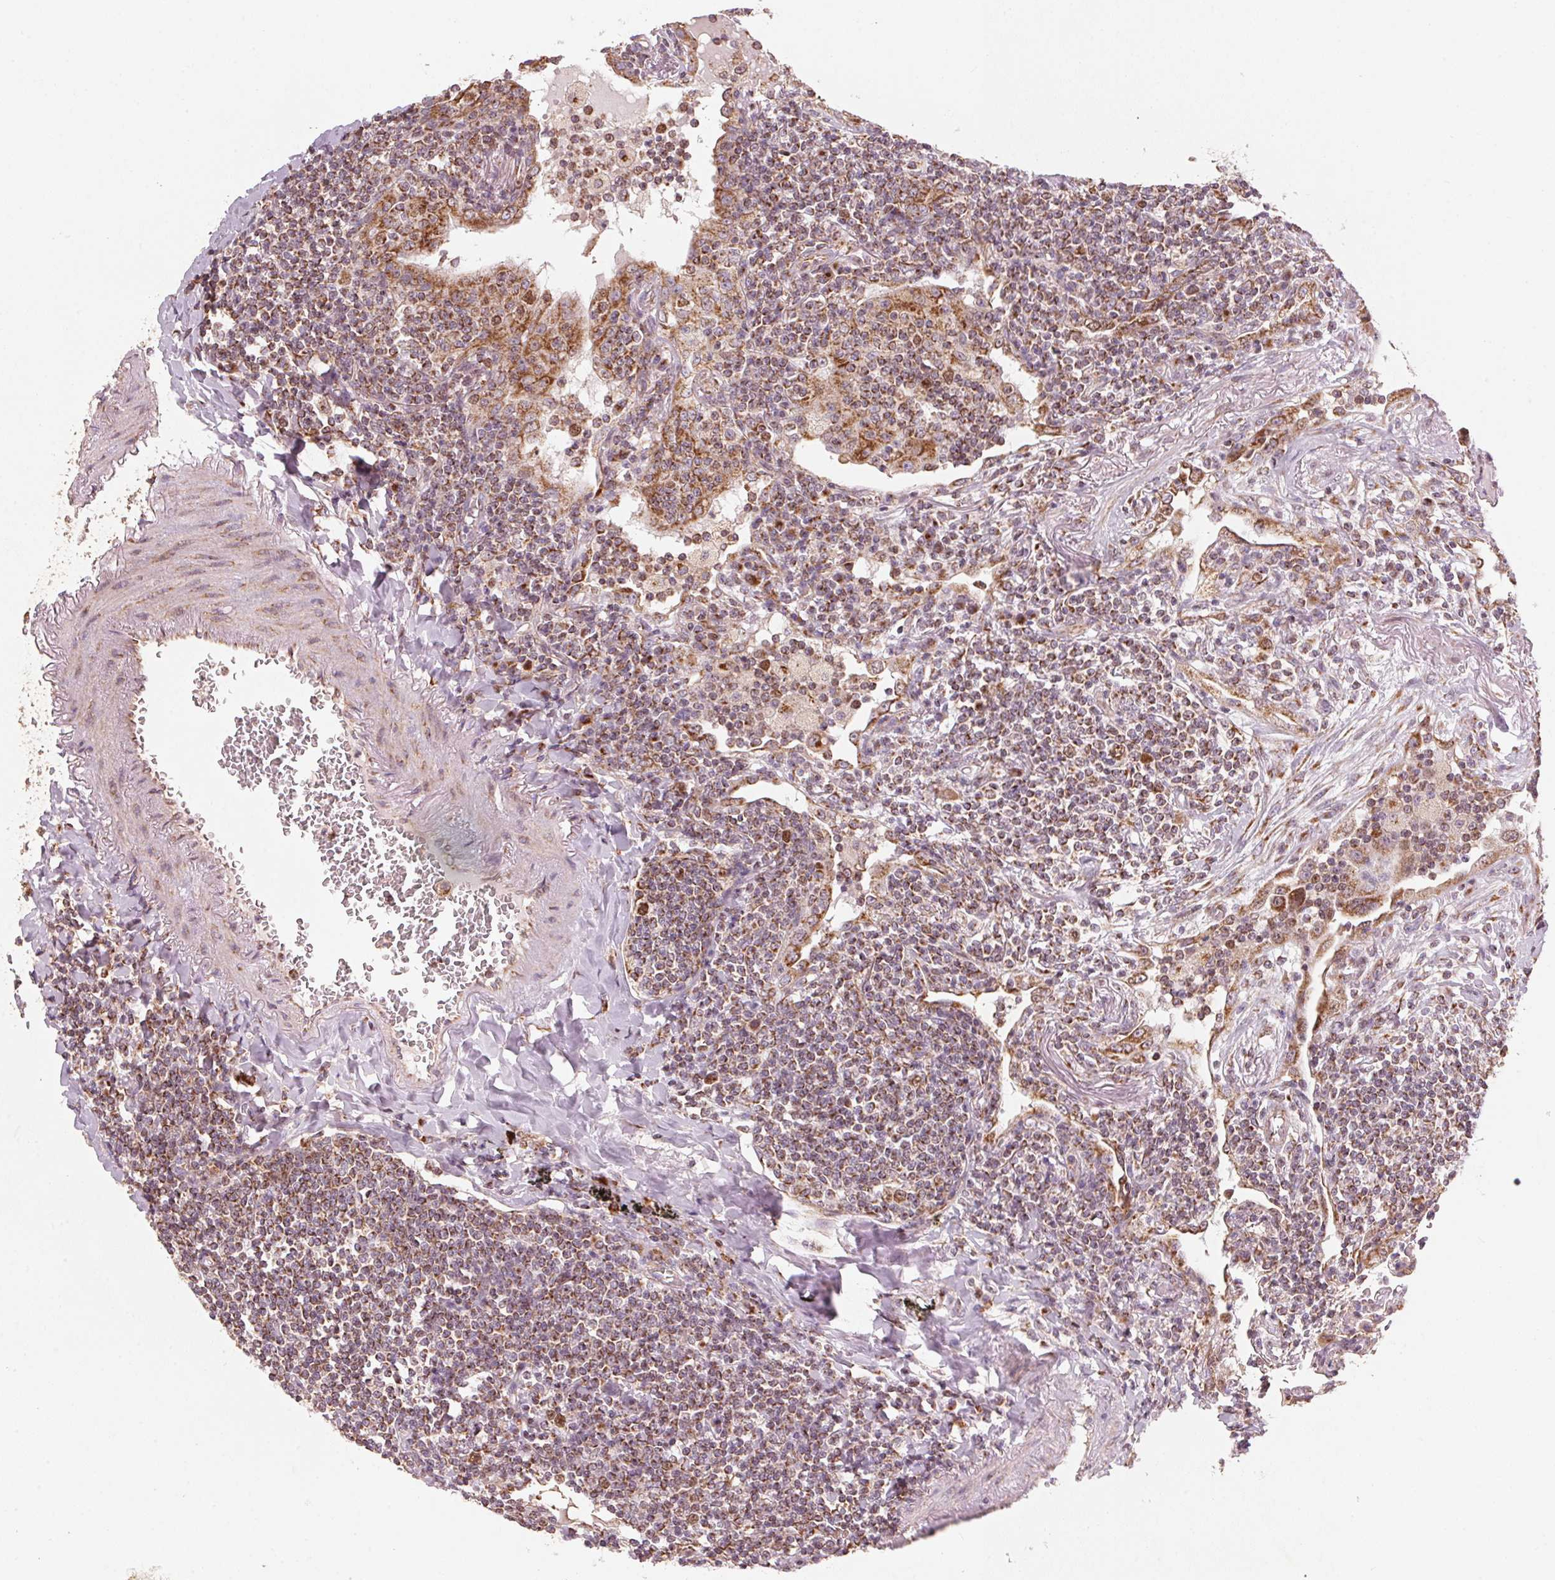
{"staining": {"intensity": "moderate", "quantity": ">75%", "location": "cytoplasmic/membranous"}, "tissue": "lymphoma", "cell_type": "Tumor cells", "image_type": "cancer", "snomed": [{"axis": "morphology", "description": "Malignant lymphoma, non-Hodgkin's type, Low grade"}, {"axis": "topography", "description": "Lung"}], "caption": "IHC staining of low-grade malignant lymphoma, non-Hodgkin's type, which demonstrates medium levels of moderate cytoplasmic/membranous positivity in about >75% of tumor cells indicating moderate cytoplasmic/membranous protein staining. The staining was performed using DAB (brown) for protein detection and nuclei were counterstained in hematoxylin (blue).", "gene": "TOMM70", "patient": {"sex": "female", "age": 71}}